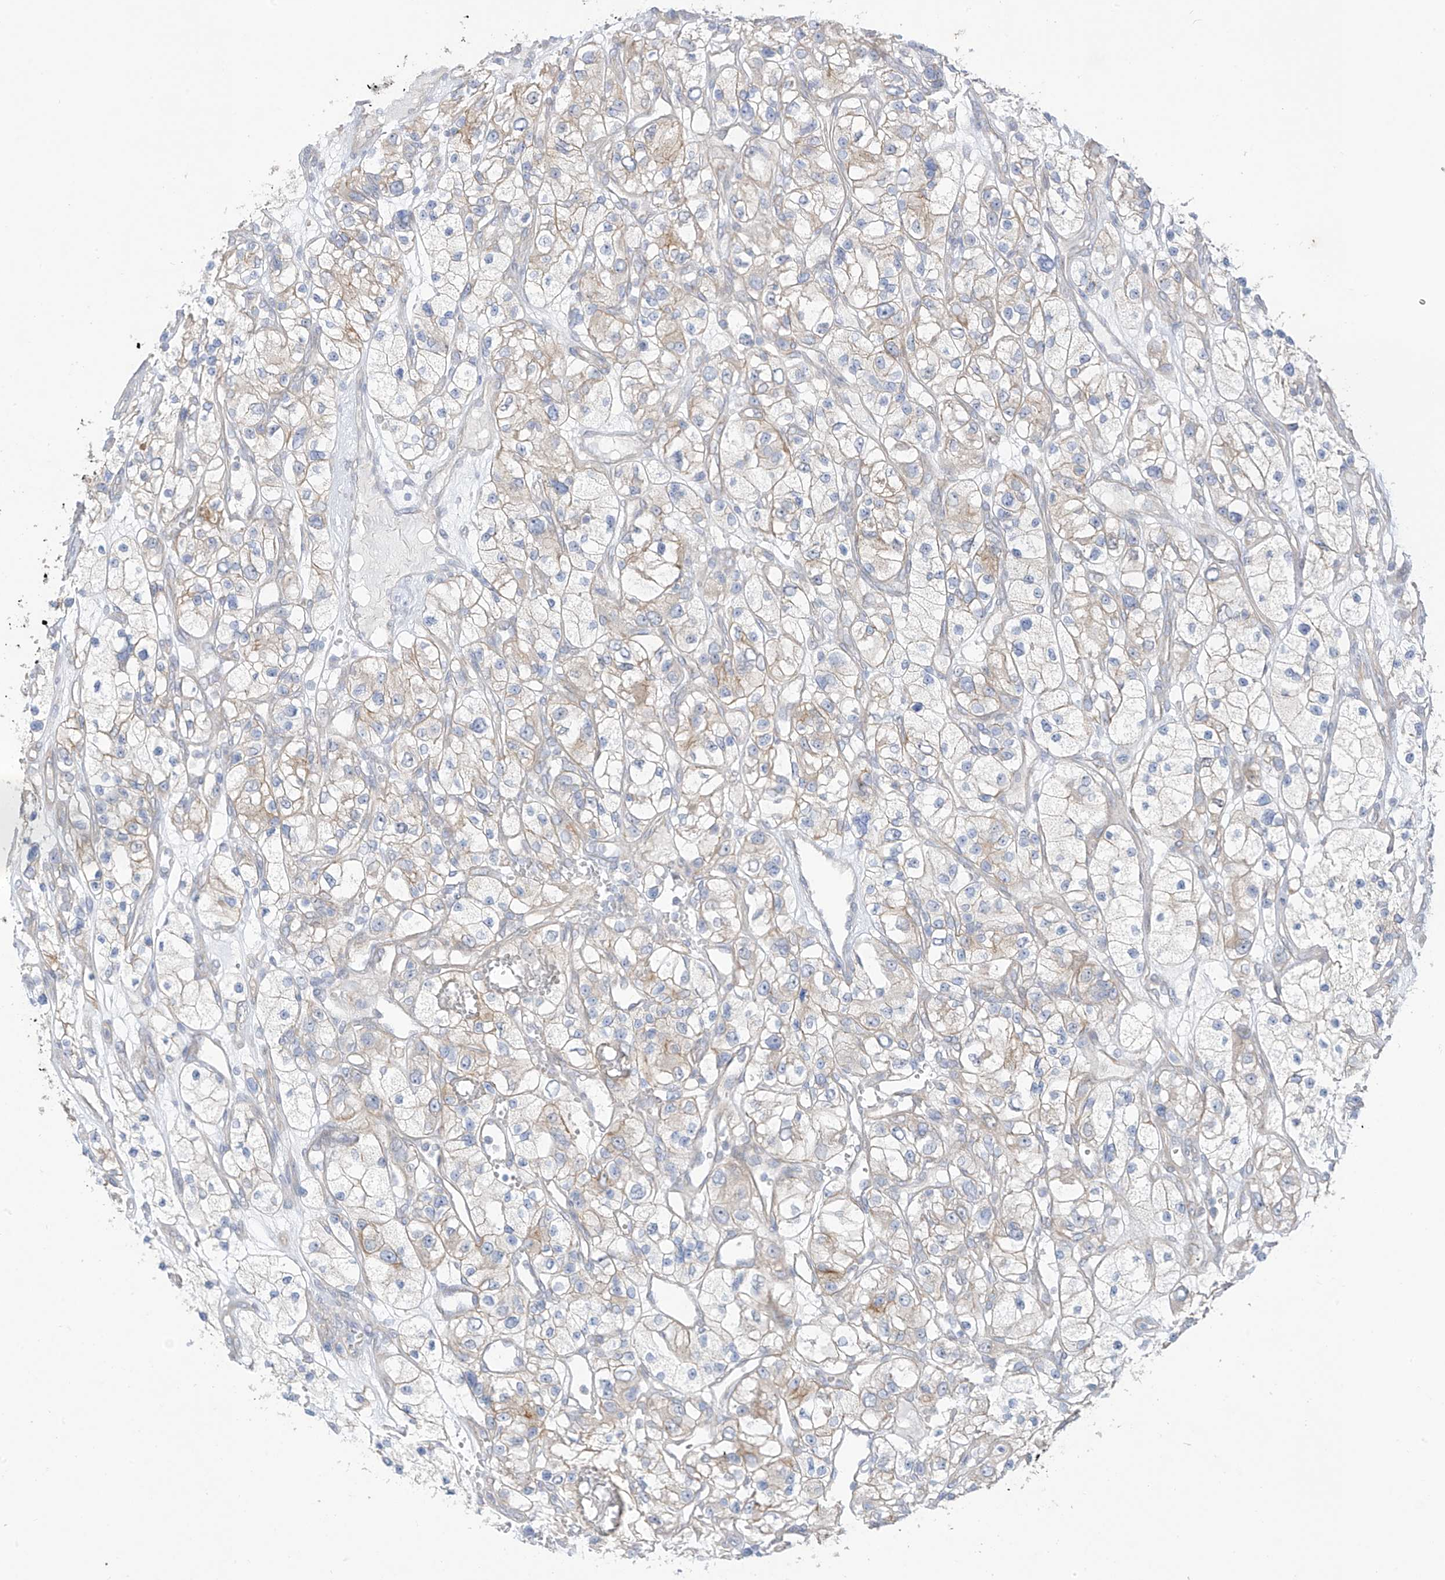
{"staining": {"intensity": "negative", "quantity": "none", "location": "none"}, "tissue": "renal cancer", "cell_type": "Tumor cells", "image_type": "cancer", "snomed": [{"axis": "morphology", "description": "Adenocarcinoma, NOS"}, {"axis": "topography", "description": "Kidney"}], "caption": "The image shows no staining of tumor cells in adenocarcinoma (renal). (DAB immunohistochemistry (IHC), high magnification).", "gene": "EIPR1", "patient": {"sex": "female", "age": 57}}